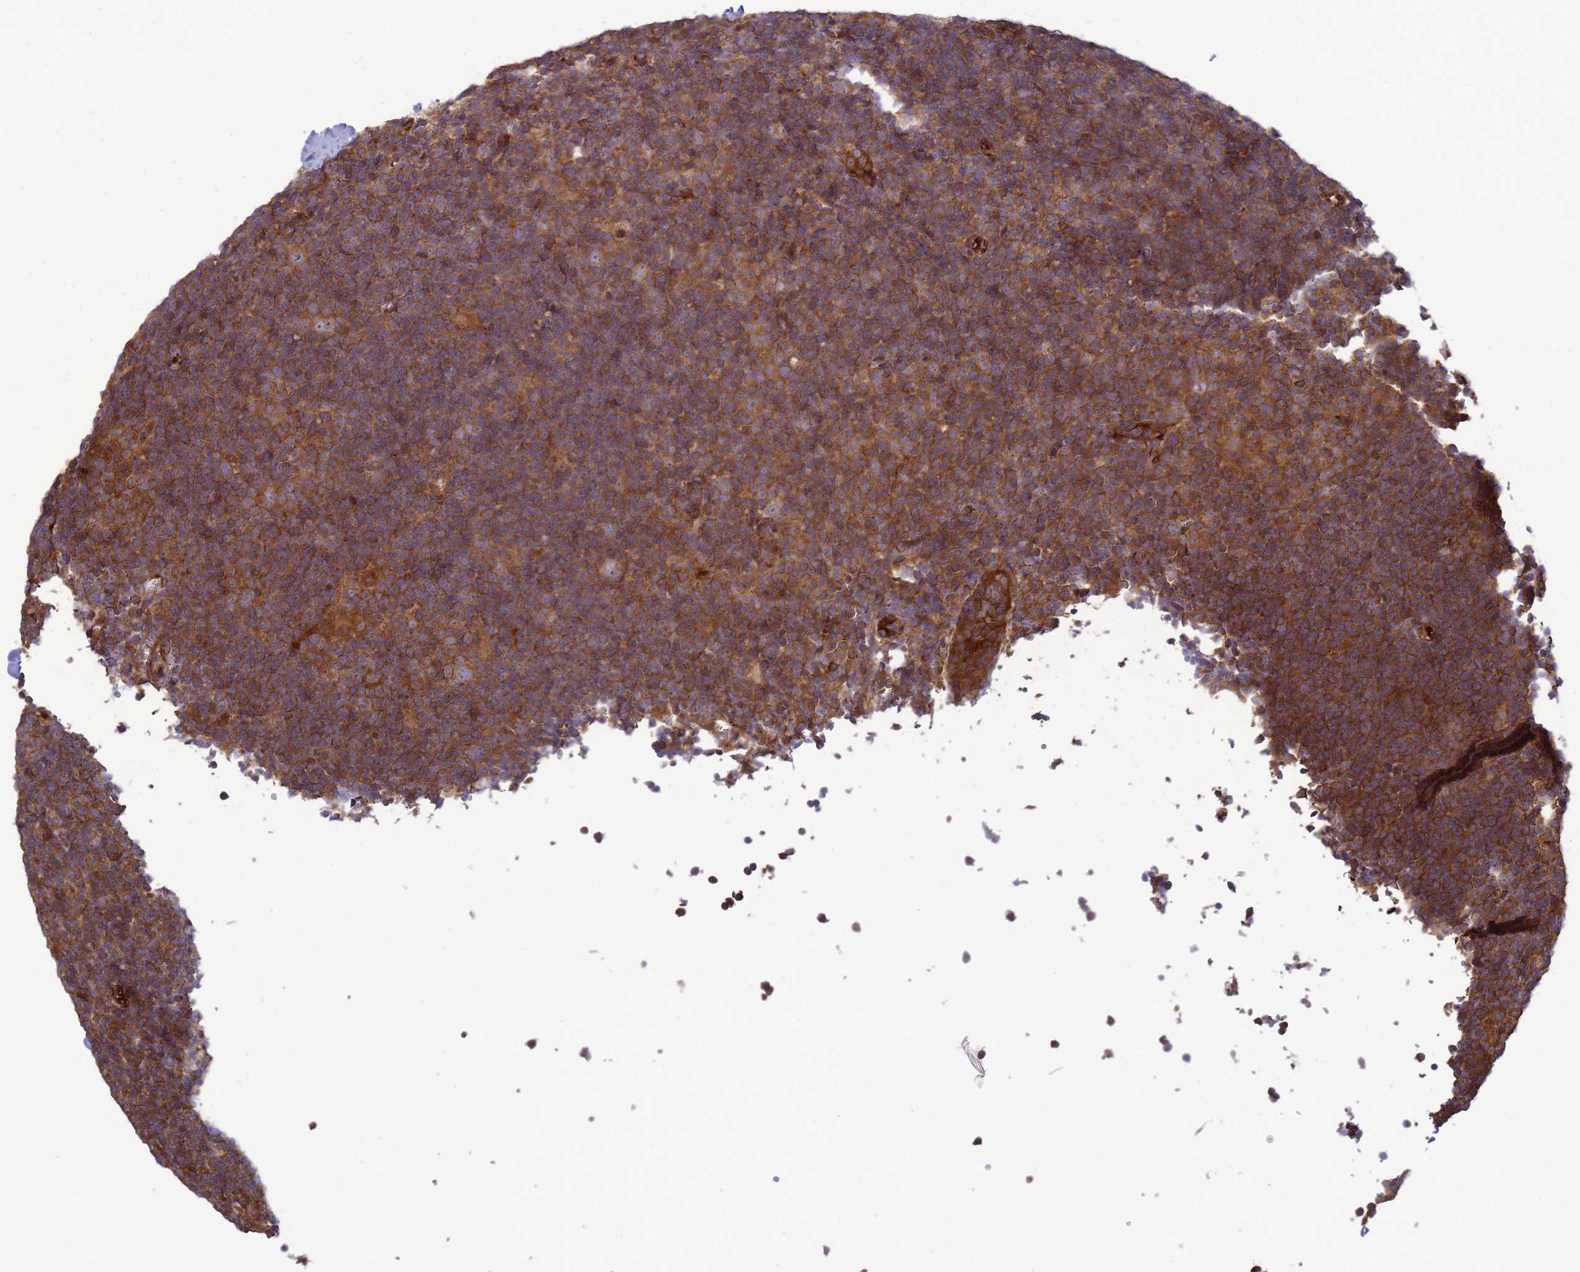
{"staining": {"intensity": "weak", "quantity": ">75%", "location": "cytoplasmic/membranous"}, "tissue": "lymphoma", "cell_type": "Tumor cells", "image_type": "cancer", "snomed": [{"axis": "morphology", "description": "Hodgkin's disease, NOS"}, {"axis": "topography", "description": "Lymph node"}], "caption": "Immunohistochemical staining of lymphoma shows low levels of weak cytoplasmic/membranous staining in about >75% of tumor cells.", "gene": "CNOT1", "patient": {"sex": "female", "age": 57}}